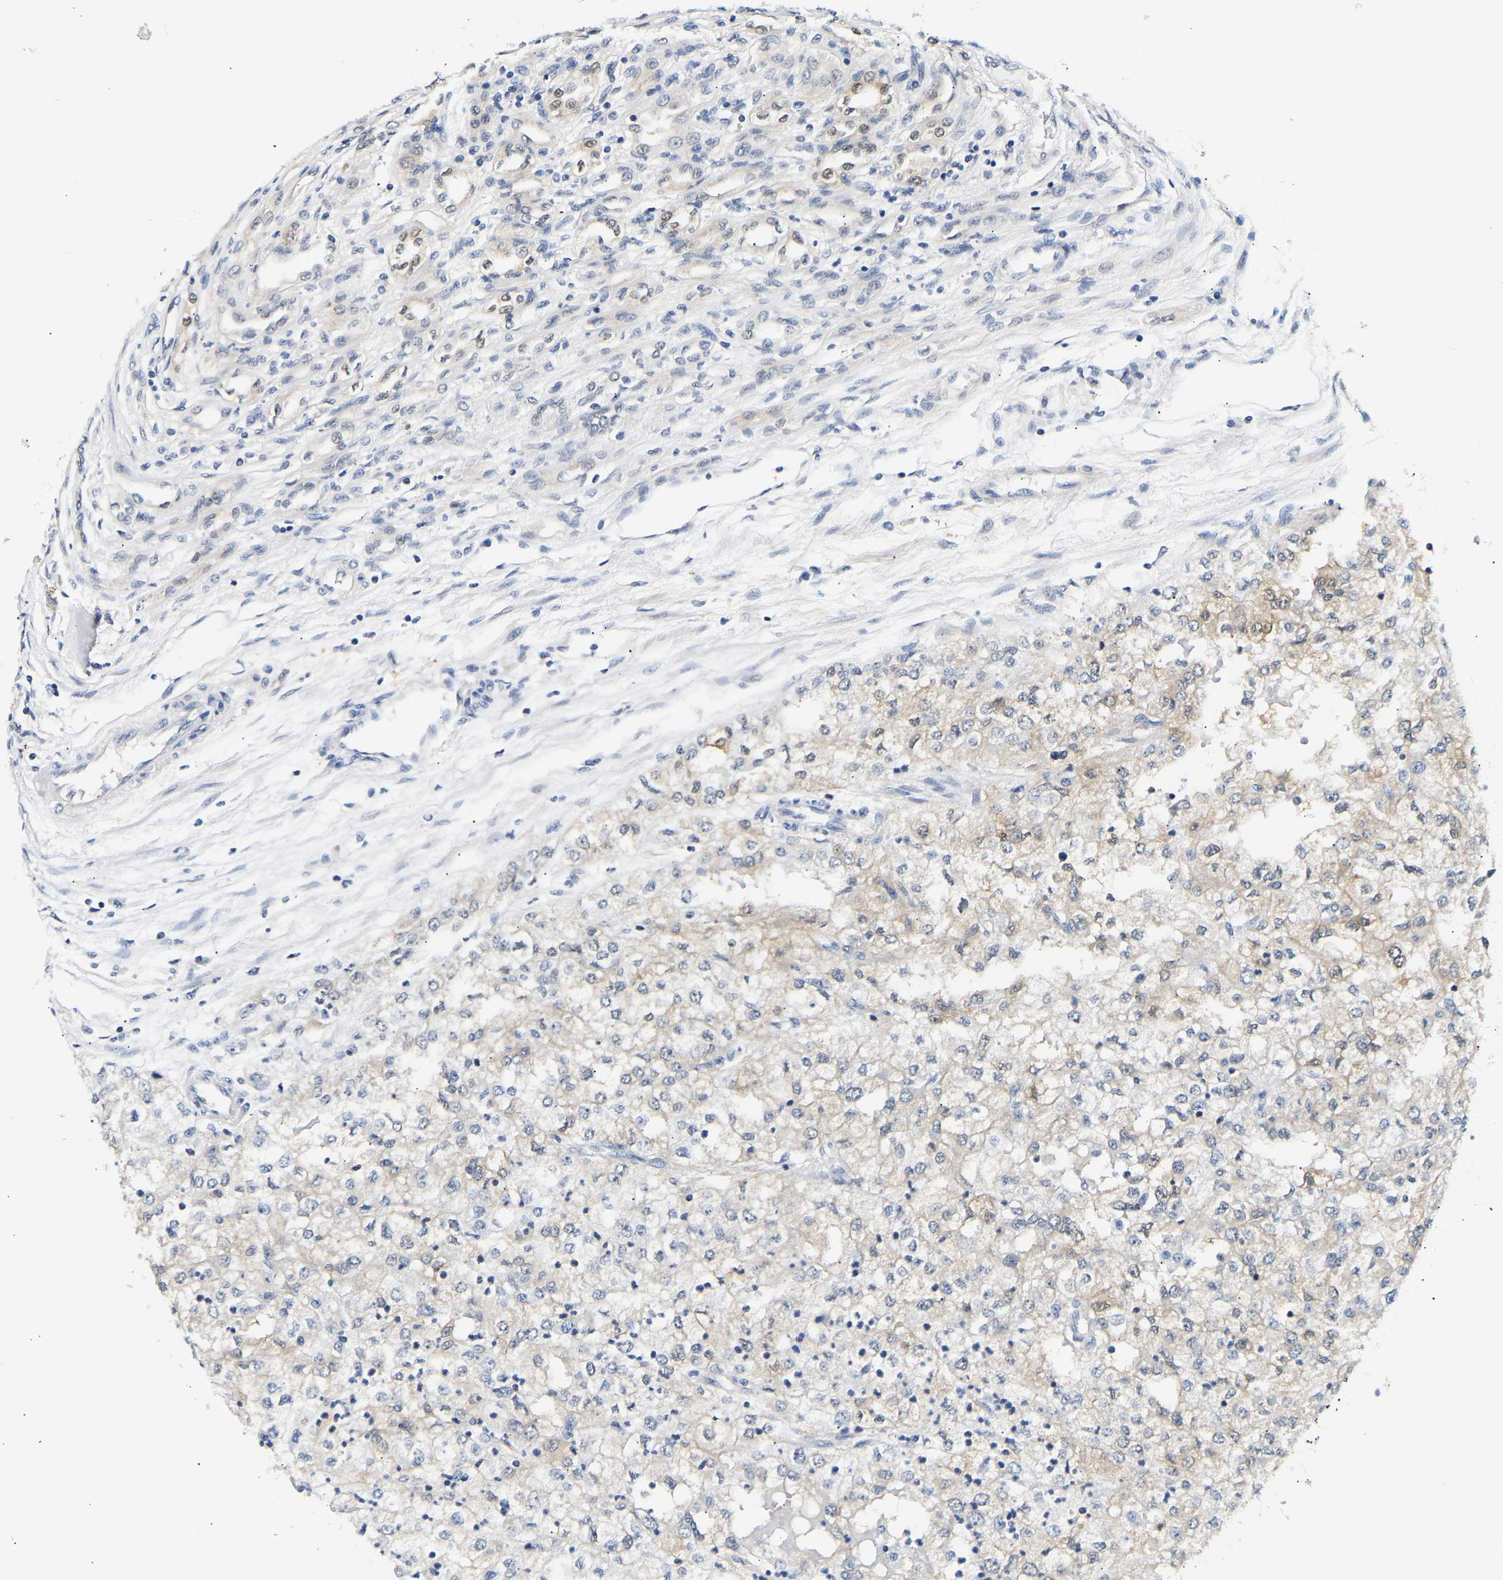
{"staining": {"intensity": "weak", "quantity": "<25%", "location": "cytoplasmic/membranous"}, "tissue": "renal cancer", "cell_type": "Tumor cells", "image_type": "cancer", "snomed": [{"axis": "morphology", "description": "Adenocarcinoma, NOS"}, {"axis": "topography", "description": "Kidney"}], "caption": "The image shows no staining of tumor cells in adenocarcinoma (renal).", "gene": "UCHL3", "patient": {"sex": "female", "age": 54}}